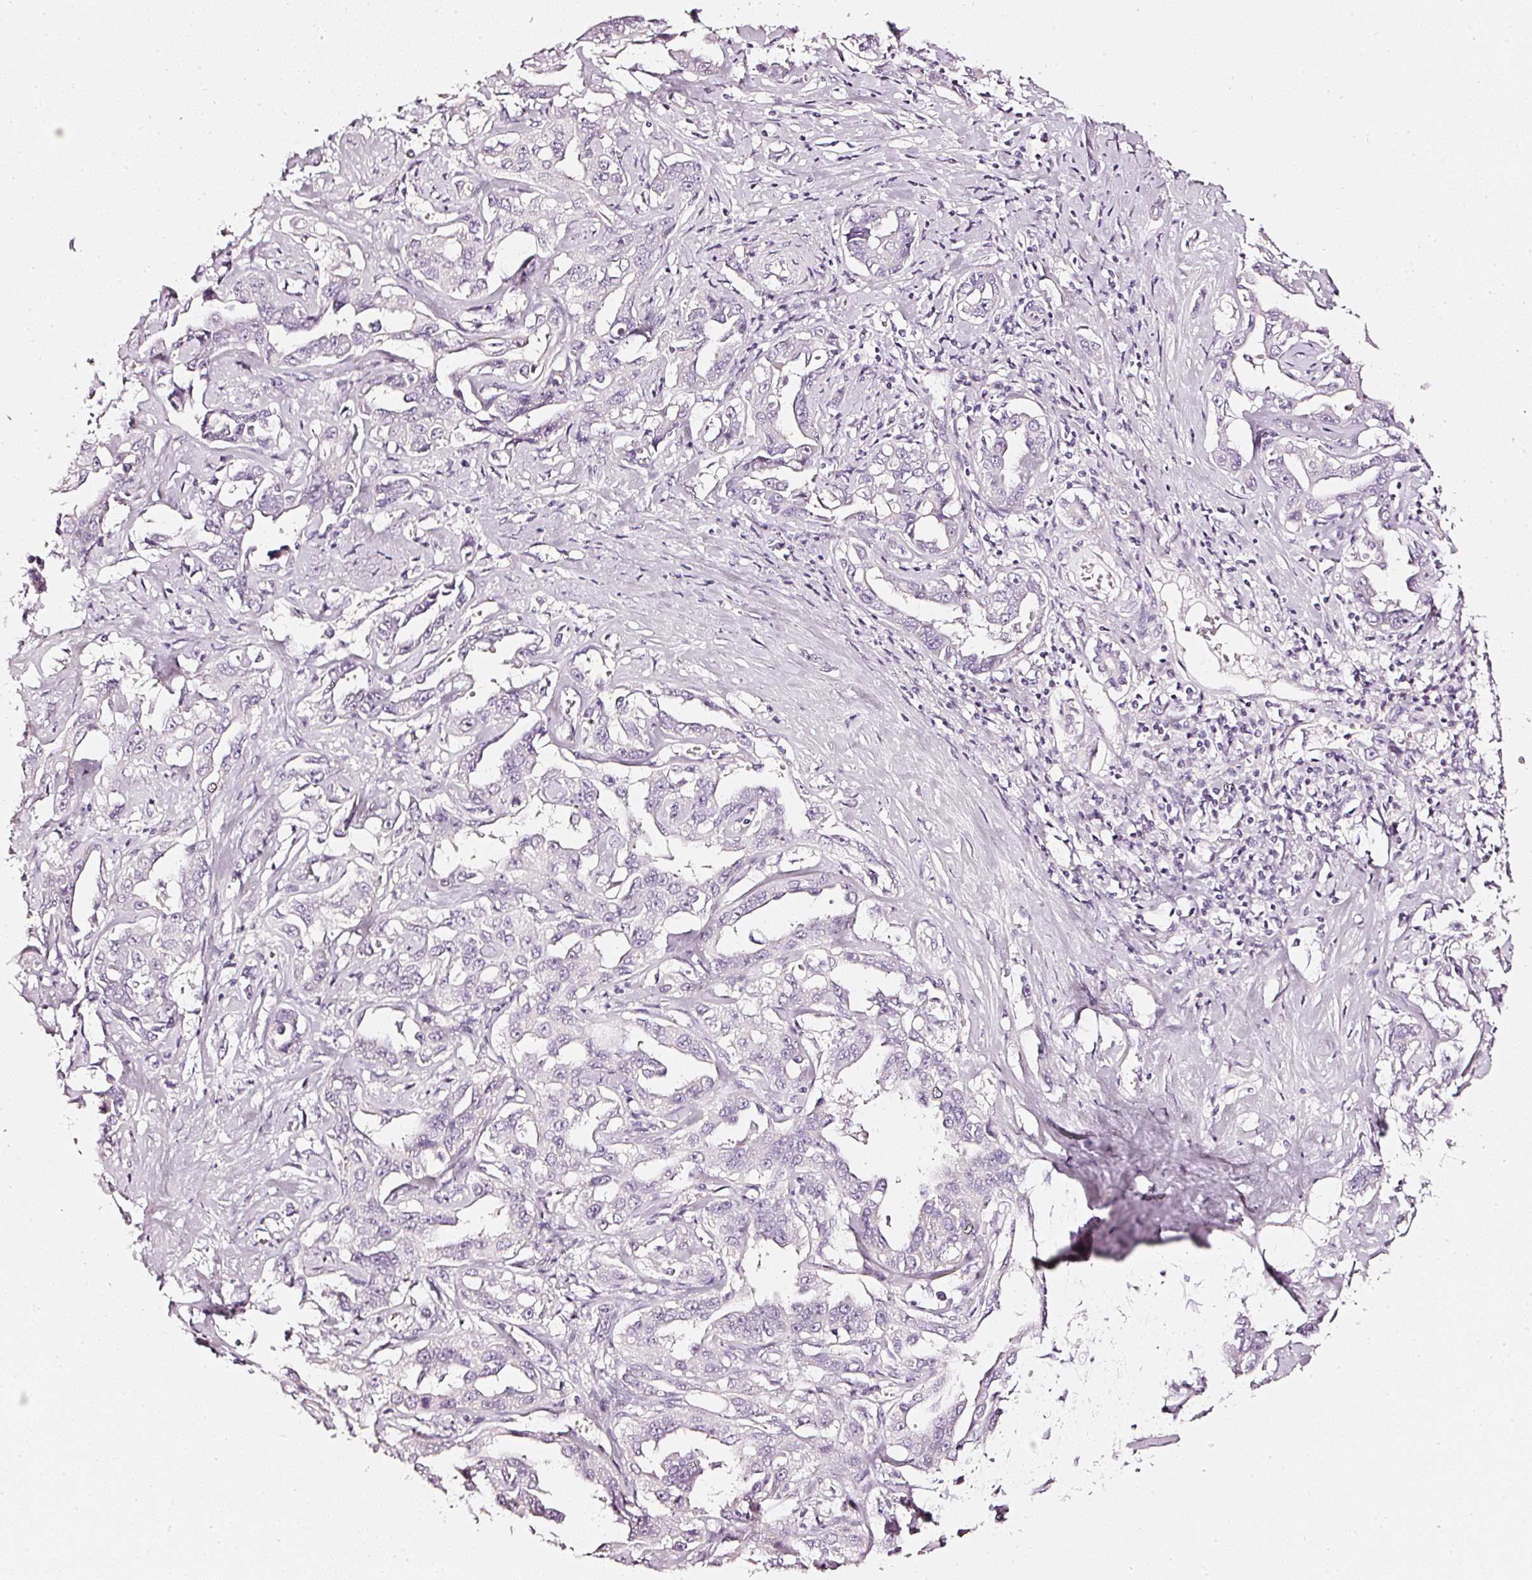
{"staining": {"intensity": "negative", "quantity": "none", "location": "none"}, "tissue": "liver cancer", "cell_type": "Tumor cells", "image_type": "cancer", "snomed": [{"axis": "morphology", "description": "Cholangiocarcinoma"}, {"axis": "topography", "description": "Liver"}], "caption": "IHC histopathology image of neoplastic tissue: cholangiocarcinoma (liver) stained with DAB (3,3'-diaminobenzidine) exhibits no significant protein expression in tumor cells. Brightfield microscopy of immunohistochemistry (IHC) stained with DAB (3,3'-diaminobenzidine) (brown) and hematoxylin (blue), captured at high magnification.", "gene": "CNP", "patient": {"sex": "male", "age": 59}}